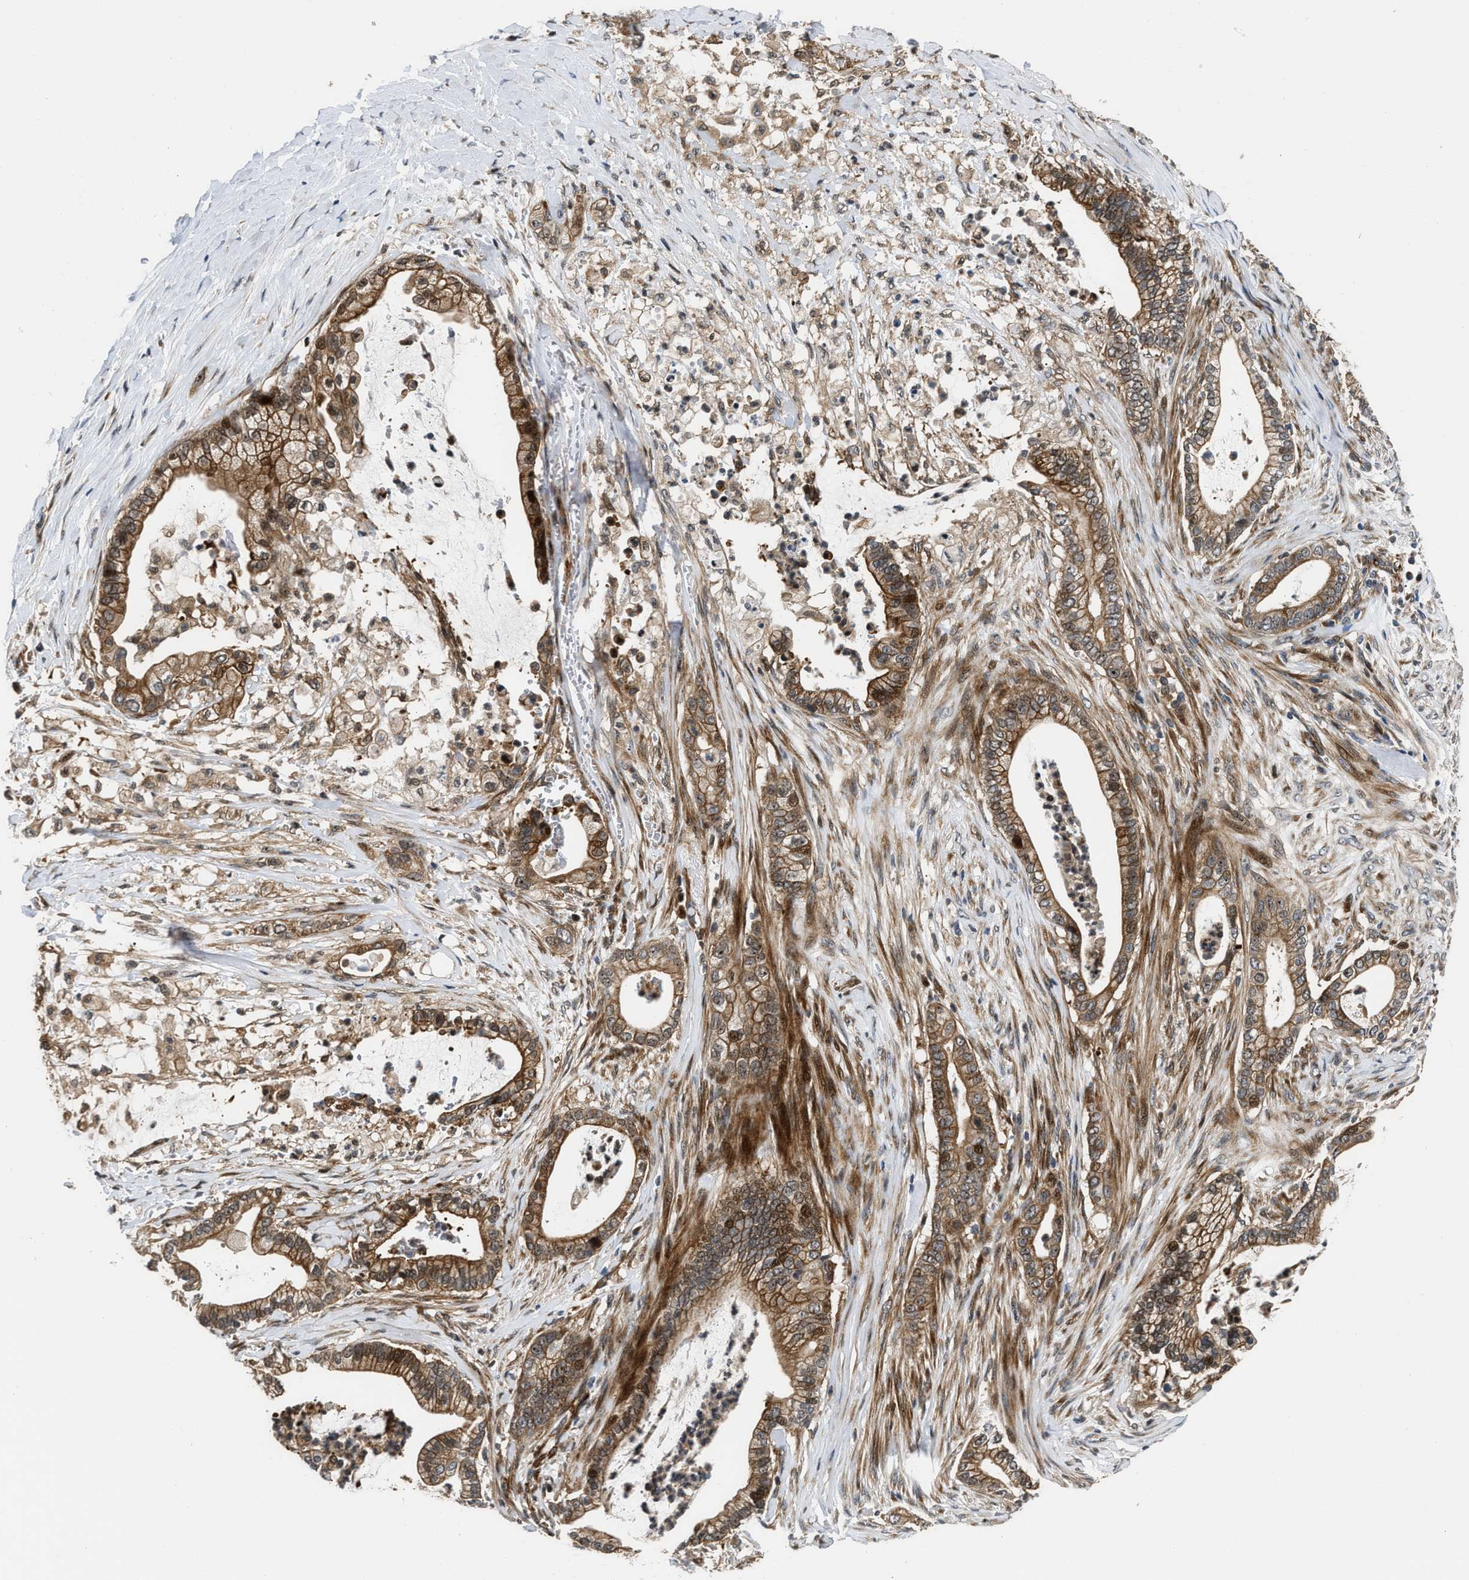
{"staining": {"intensity": "moderate", "quantity": ">75%", "location": "cytoplasmic/membranous,nuclear"}, "tissue": "pancreatic cancer", "cell_type": "Tumor cells", "image_type": "cancer", "snomed": [{"axis": "morphology", "description": "Adenocarcinoma, NOS"}, {"axis": "topography", "description": "Pancreas"}], "caption": "Immunohistochemistry staining of pancreatic cancer (adenocarcinoma), which demonstrates medium levels of moderate cytoplasmic/membranous and nuclear expression in about >75% of tumor cells indicating moderate cytoplasmic/membranous and nuclear protein expression. The staining was performed using DAB (brown) for protein detection and nuclei were counterstained in hematoxylin (blue).", "gene": "ALDH3A2", "patient": {"sex": "male", "age": 69}}